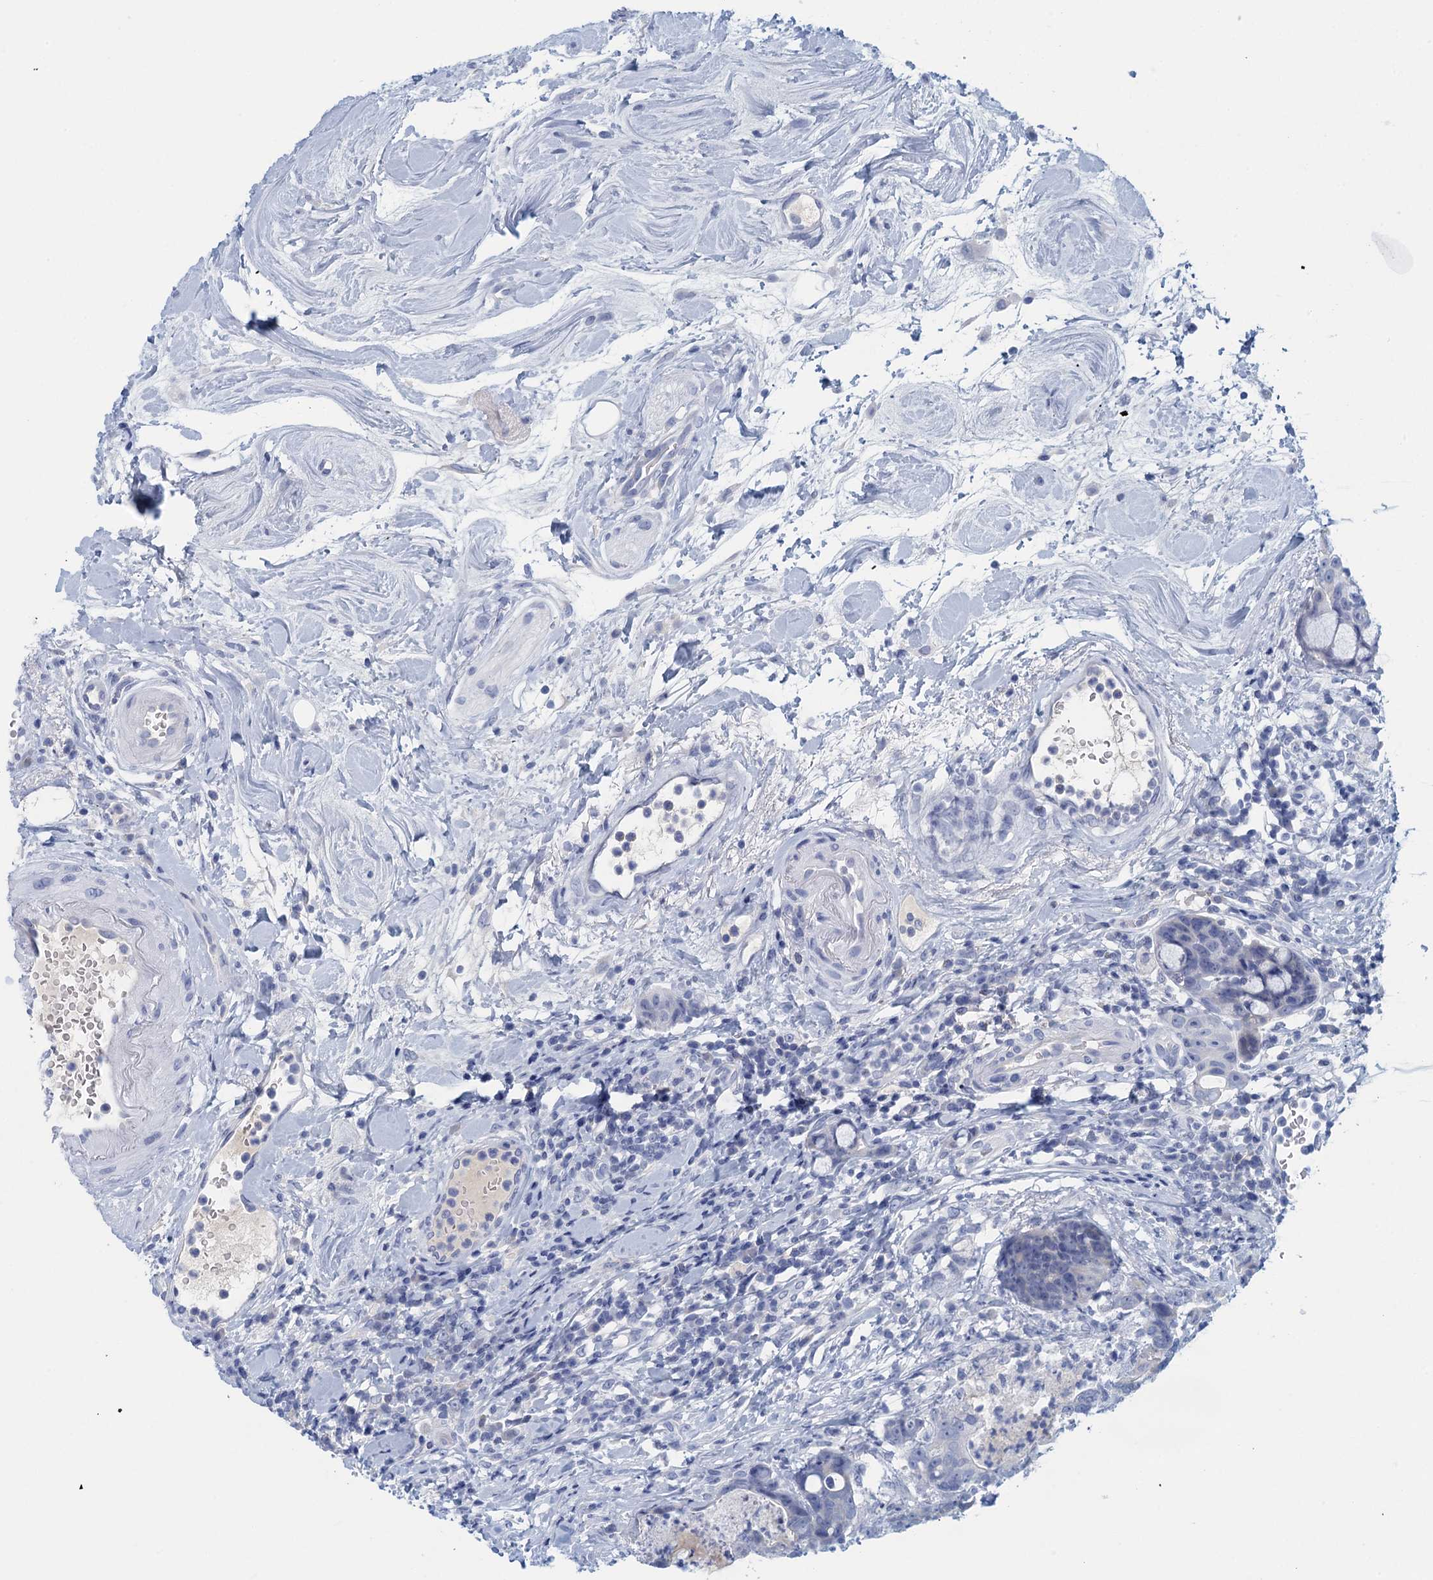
{"staining": {"intensity": "negative", "quantity": "none", "location": "none"}, "tissue": "colorectal cancer", "cell_type": "Tumor cells", "image_type": "cancer", "snomed": [{"axis": "morphology", "description": "Adenocarcinoma, NOS"}, {"axis": "topography", "description": "Colon"}], "caption": "An image of human colorectal adenocarcinoma is negative for staining in tumor cells. (DAB (3,3'-diaminobenzidine) immunohistochemistry, high magnification).", "gene": "CYP51A1", "patient": {"sex": "female", "age": 82}}